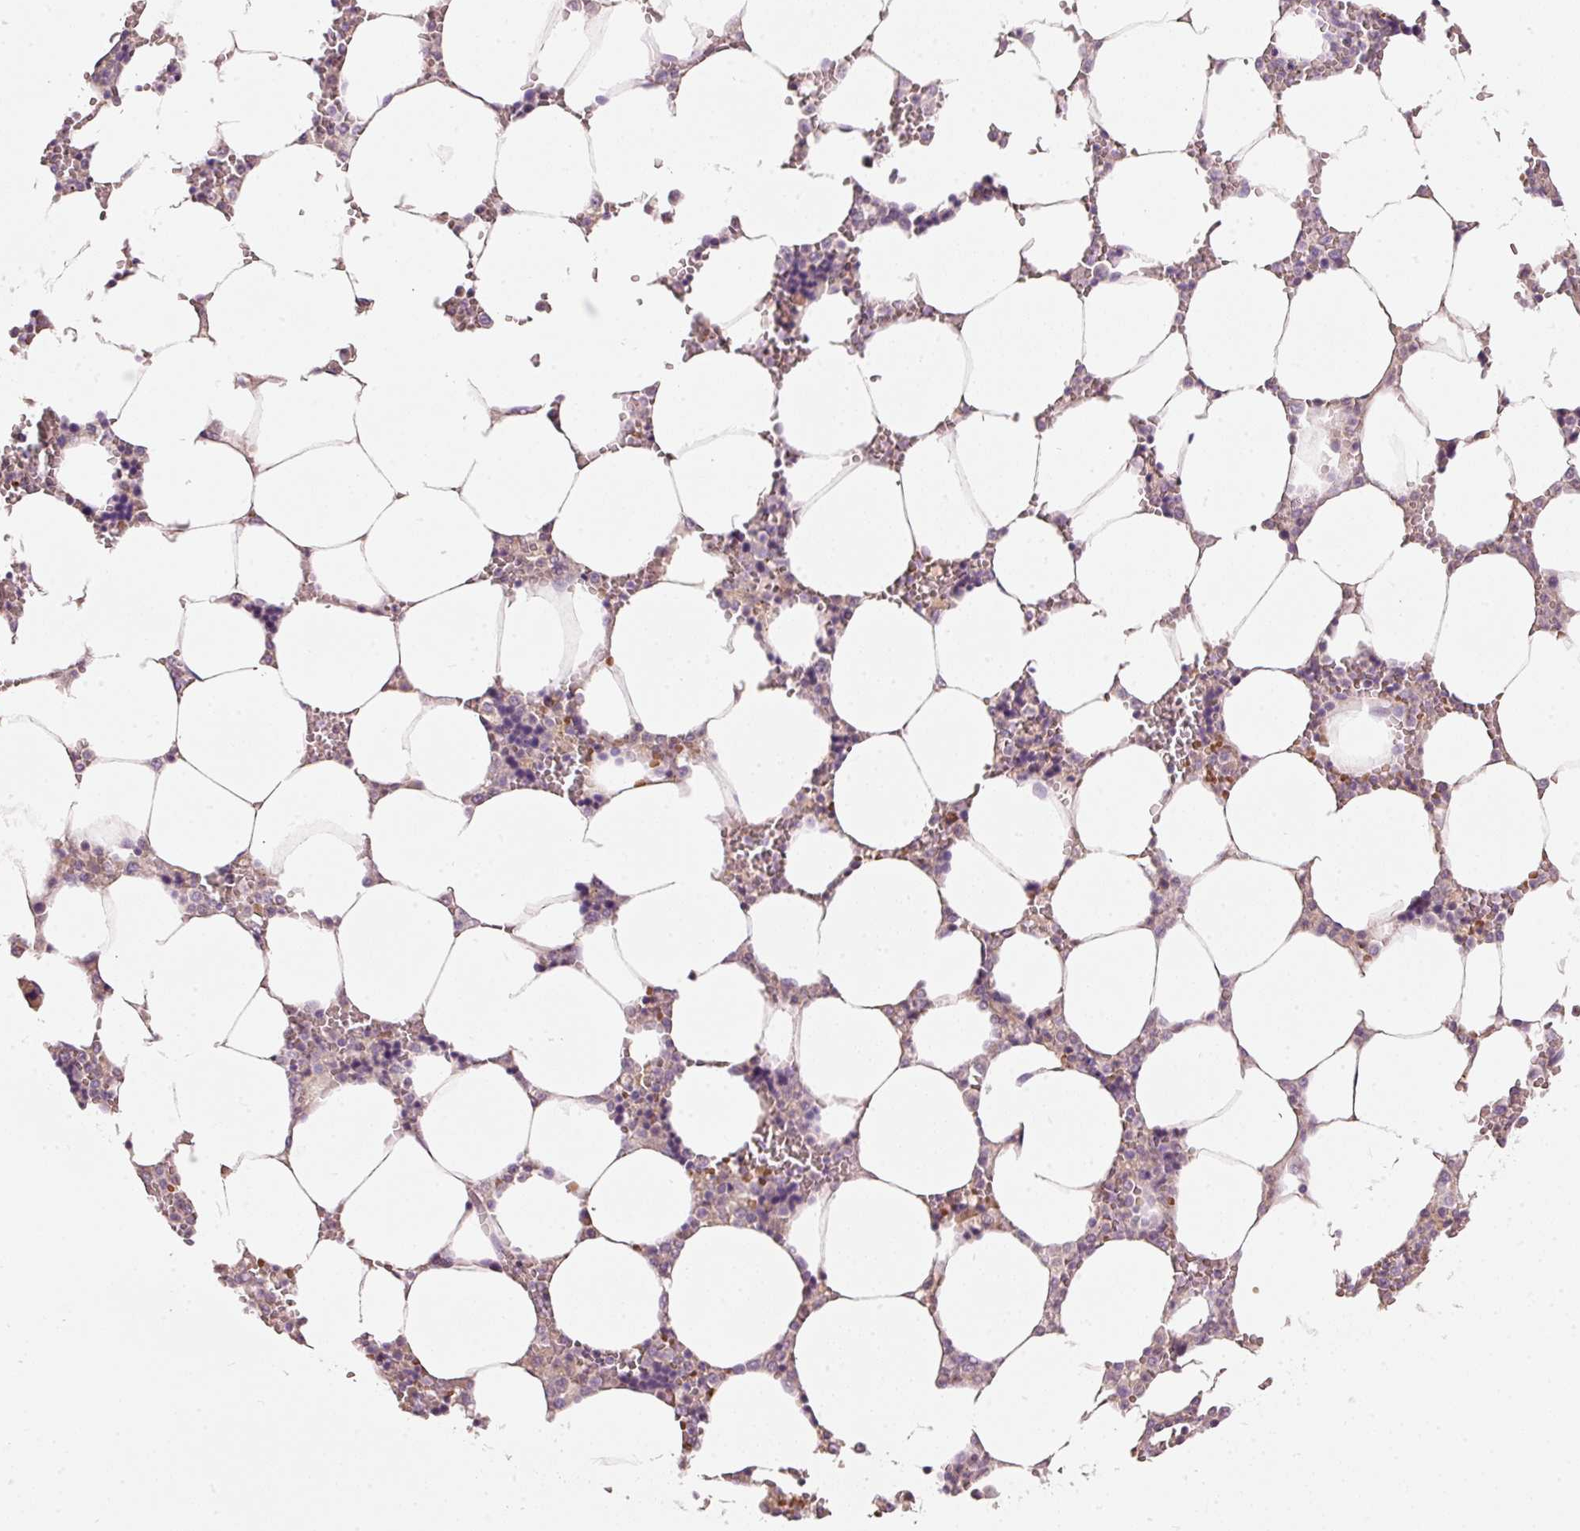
{"staining": {"intensity": "weak", "quantity": "<25%", "location": "cytoplasmic/membranous"}, "tissue": "bone marrow", "cell_type": "Hematopoietic cells", "image_type": "normal", "snomed": [{"axis": "morphology", "description": "Normal tissue, NOS"}, {"axis": "topography", "description": "Bone marrow"}], "caption": "Immunohistochemistry histopathology image of unremarkable bone marrow: human bone marrow stained with DAB (3,3'-diaminobenzidine) reveals no significant protein expression in hematopoietic cells. (DAB IHC with hematoxylin counter stain).", "gene": "KLHL21", "patient": {"sex": "male", "age": 64}}